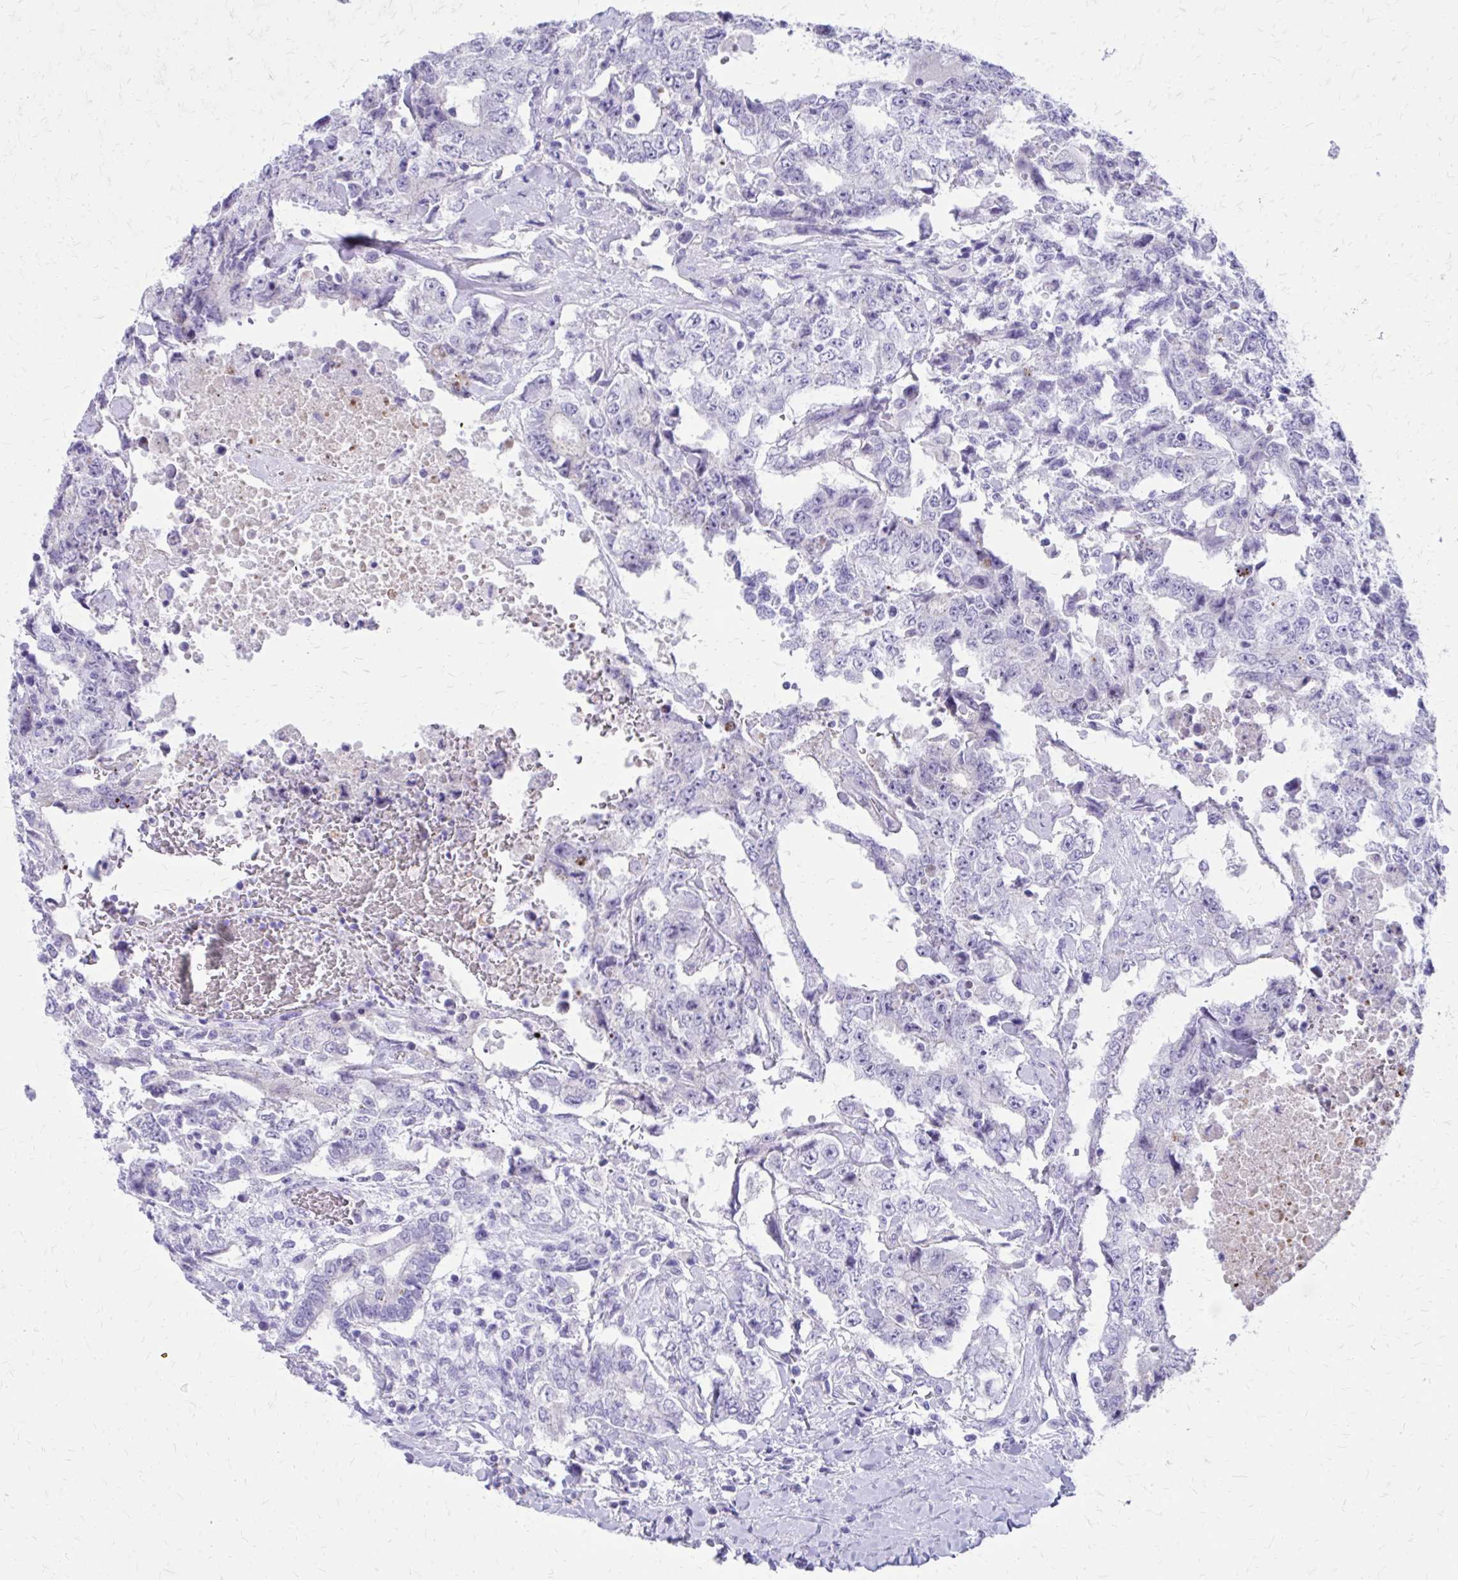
{"staining": {"intensity": "negative", "quantity": "none", "location": "none"}, "tissue": "testis cancer", "cell_type": "Tumor cells", "image_type": "cancer", "snomed": [{"axis": "morphology", "description": "Carcinoma, Embryonal, NOS"}, {"axis": "topography", "description": "Testis"}], "caption": "A photomicrograph of human testis embryonal carcinoma is negative for staining in tumor cells.", "gene": "LCN15", "patient": {"sex": "male", "age": 24}}